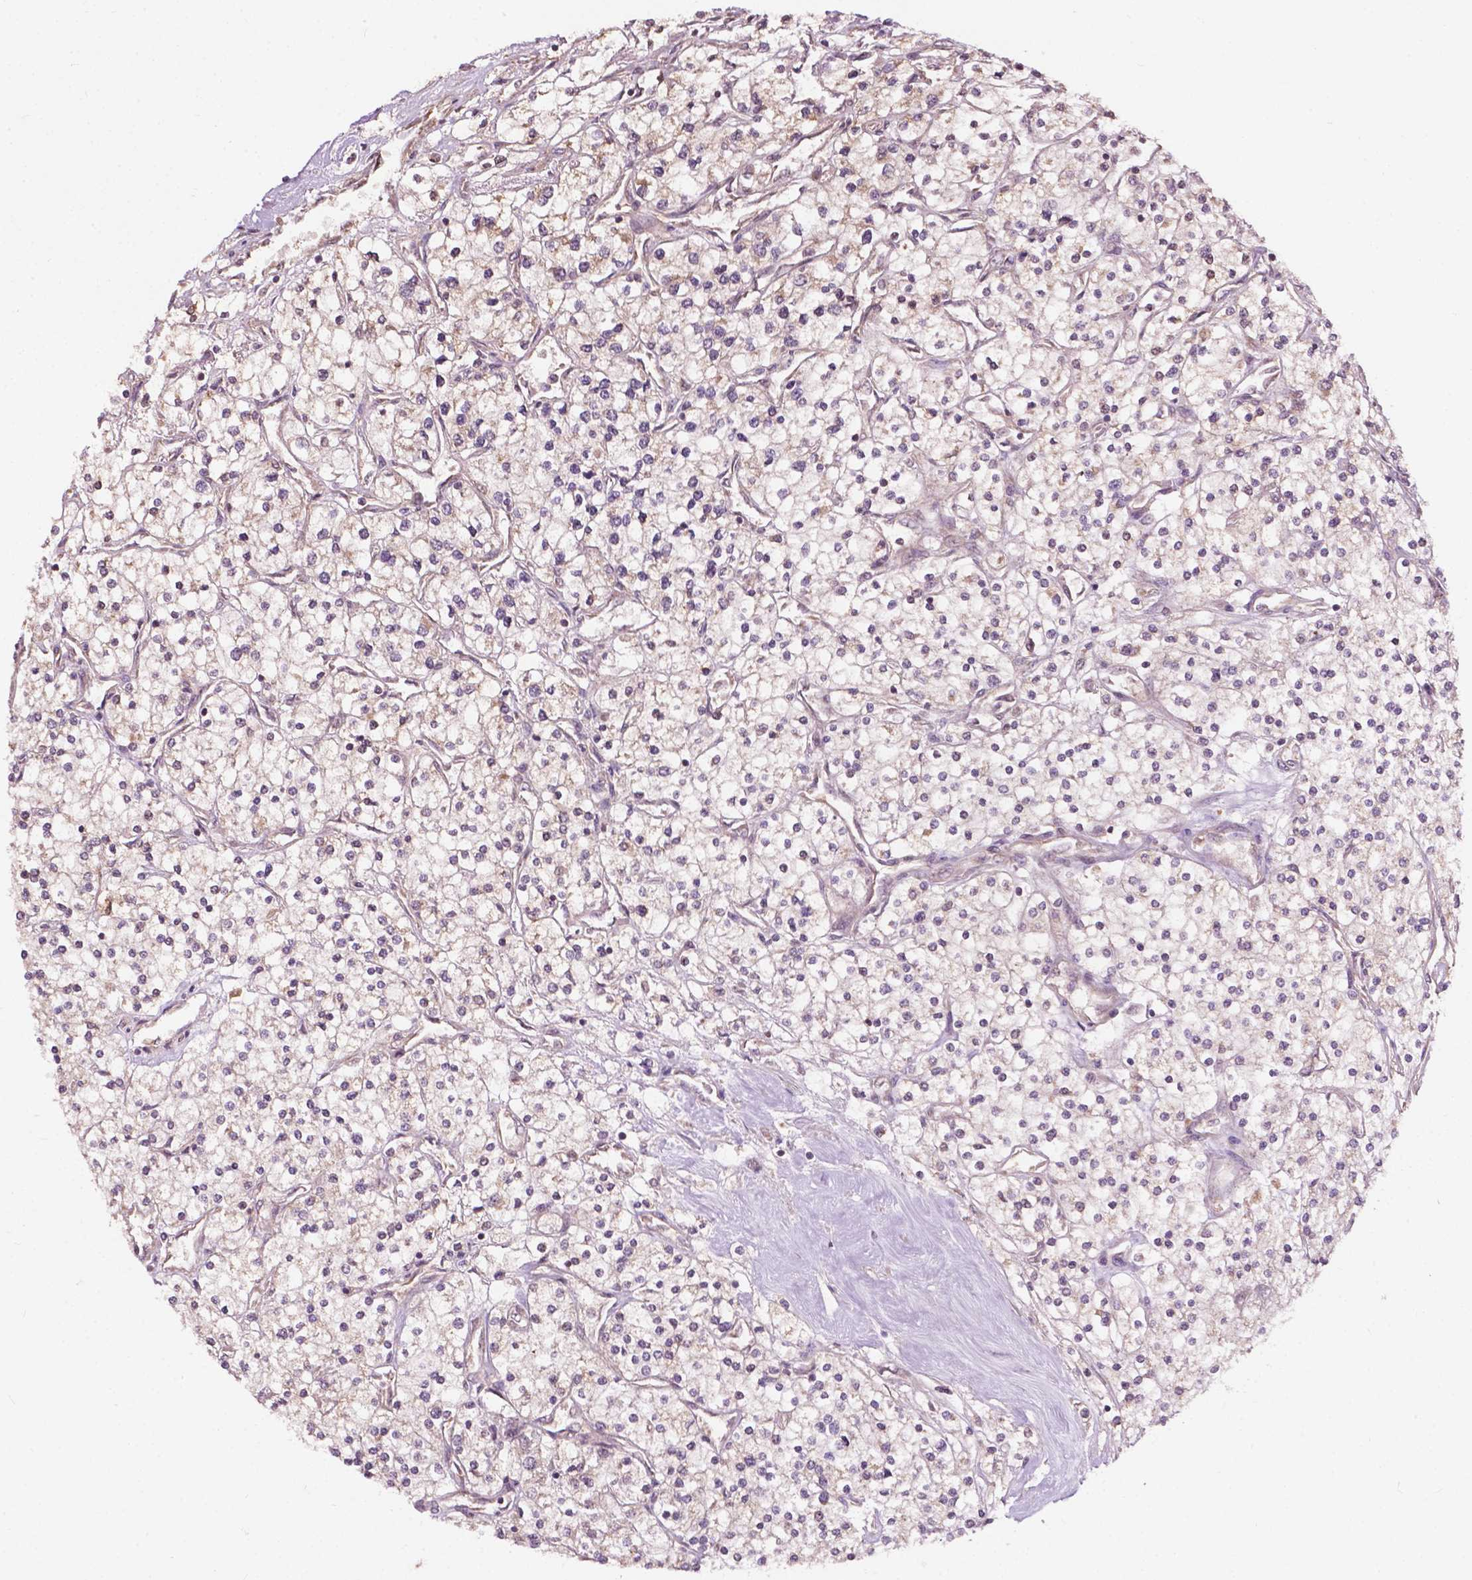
{"staining": {"intensity": "weak", "quantity": "<25%", "location": "cytoplasmic/membranous"}, "tissue": "renal cancer", "cell_type": "Tumor cells", "image_type": "cancer", "snomed": [{"axis": "morphology", "description": "Adenocarcinoma, NOS"}, {"axis": "topography", "description": "Kidney"}], "caption": "This is an immunohistochemistry image of human renal adenocarcinoma. There is no positivity in tumor cells.", "gene": "CDC42BPA", "patient": {"sex": "male", "age": 80}}